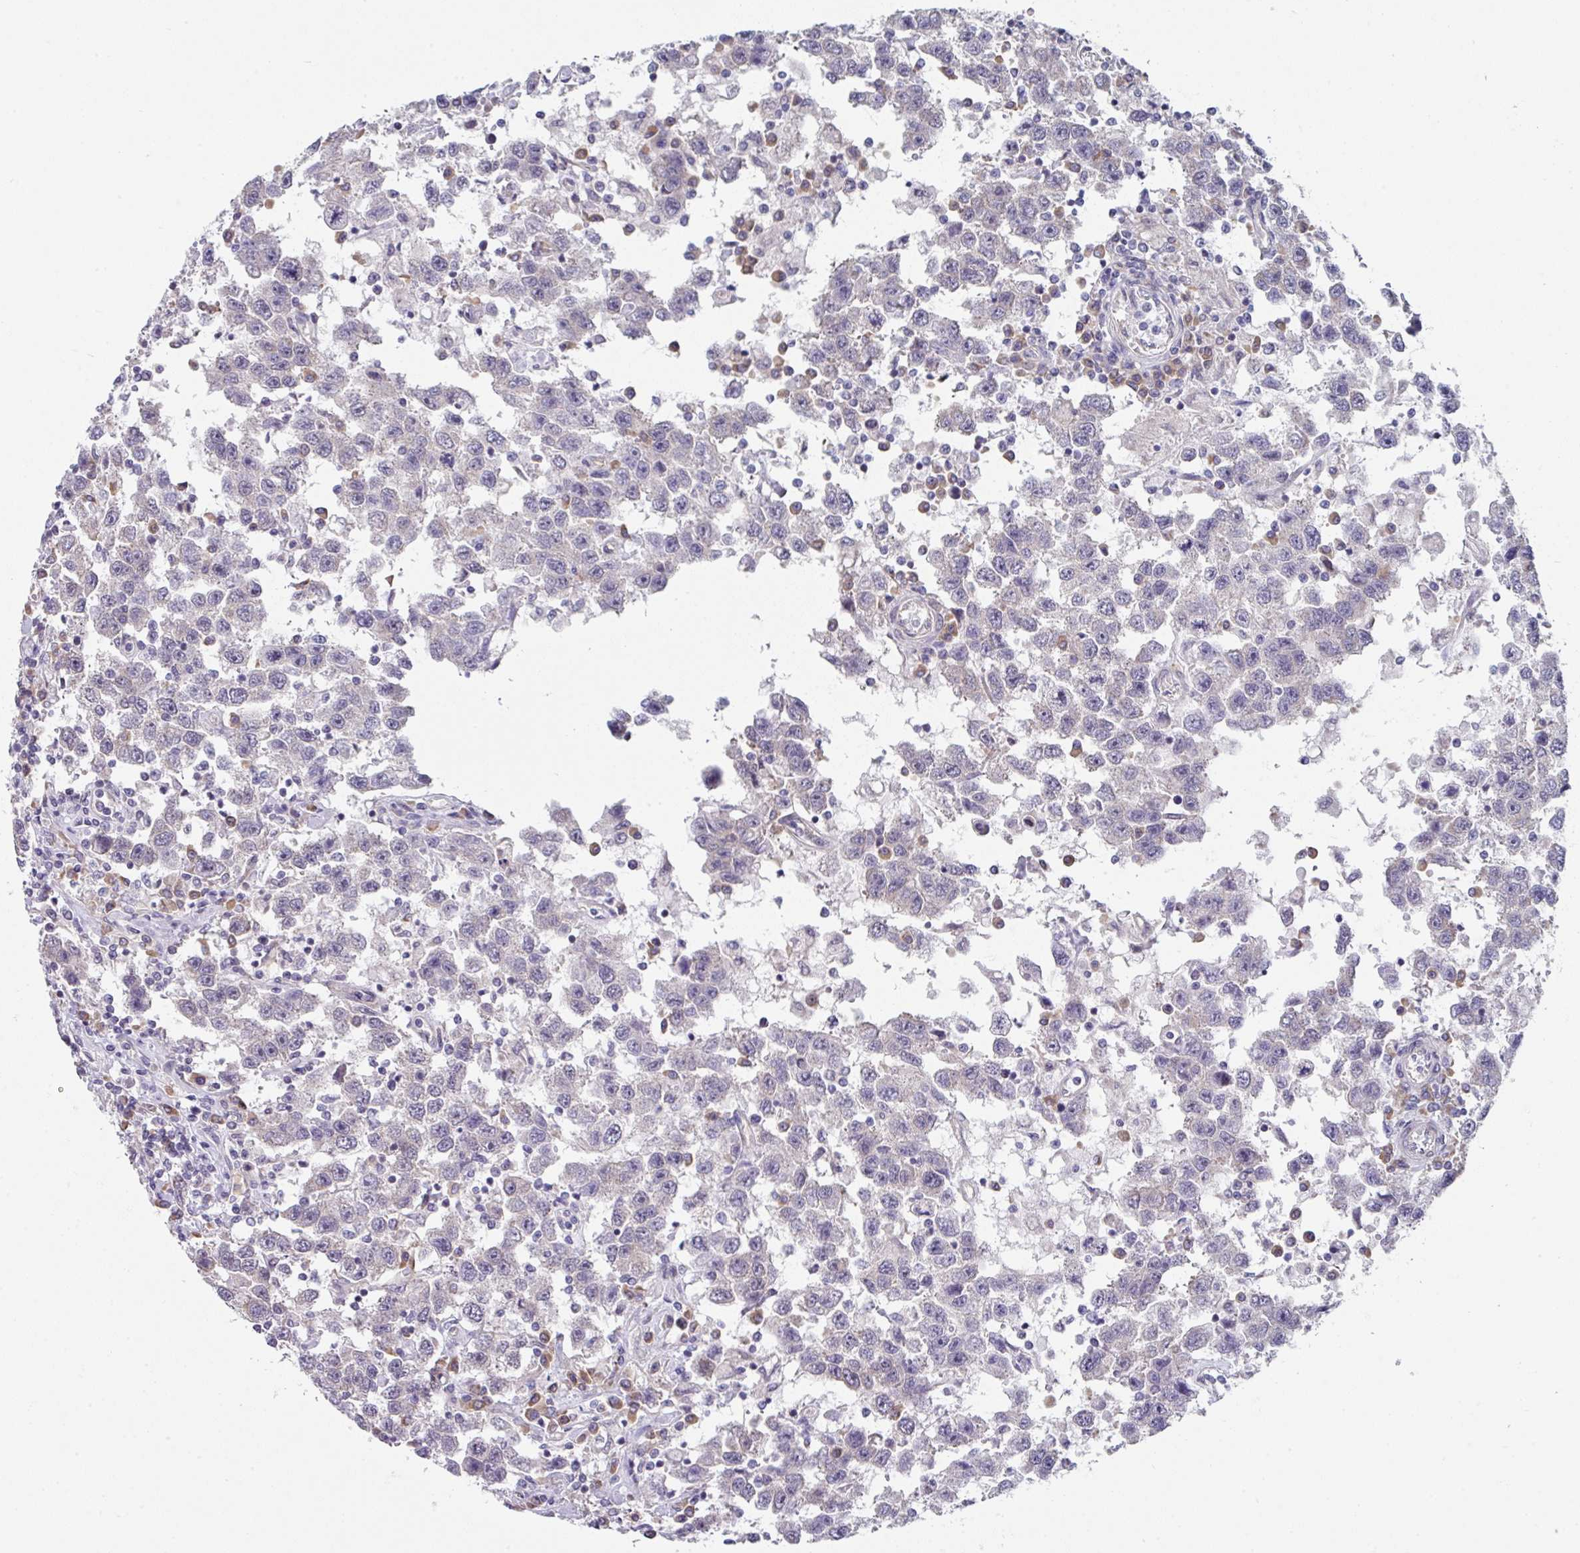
{"staining": {"intensity": "negative", "quantity": "none", "location": "none"}, "tissue": "testis cancer", "cell_type": "Tumor cells", "image_type": "cancer", "snomed": [{"axis": "morphology", "description": "Seminoma, NOS"}, {"axis": "topography", "description": "Testis"}], "caption": "DAB (3,3'-diaminobenzidine) immunohistochemical staining of human testis cancer (seminoma) reveals no significant staining in tumor cells.", "gene": "TMED5", "patient": {"sex": "male", "age": 41}}